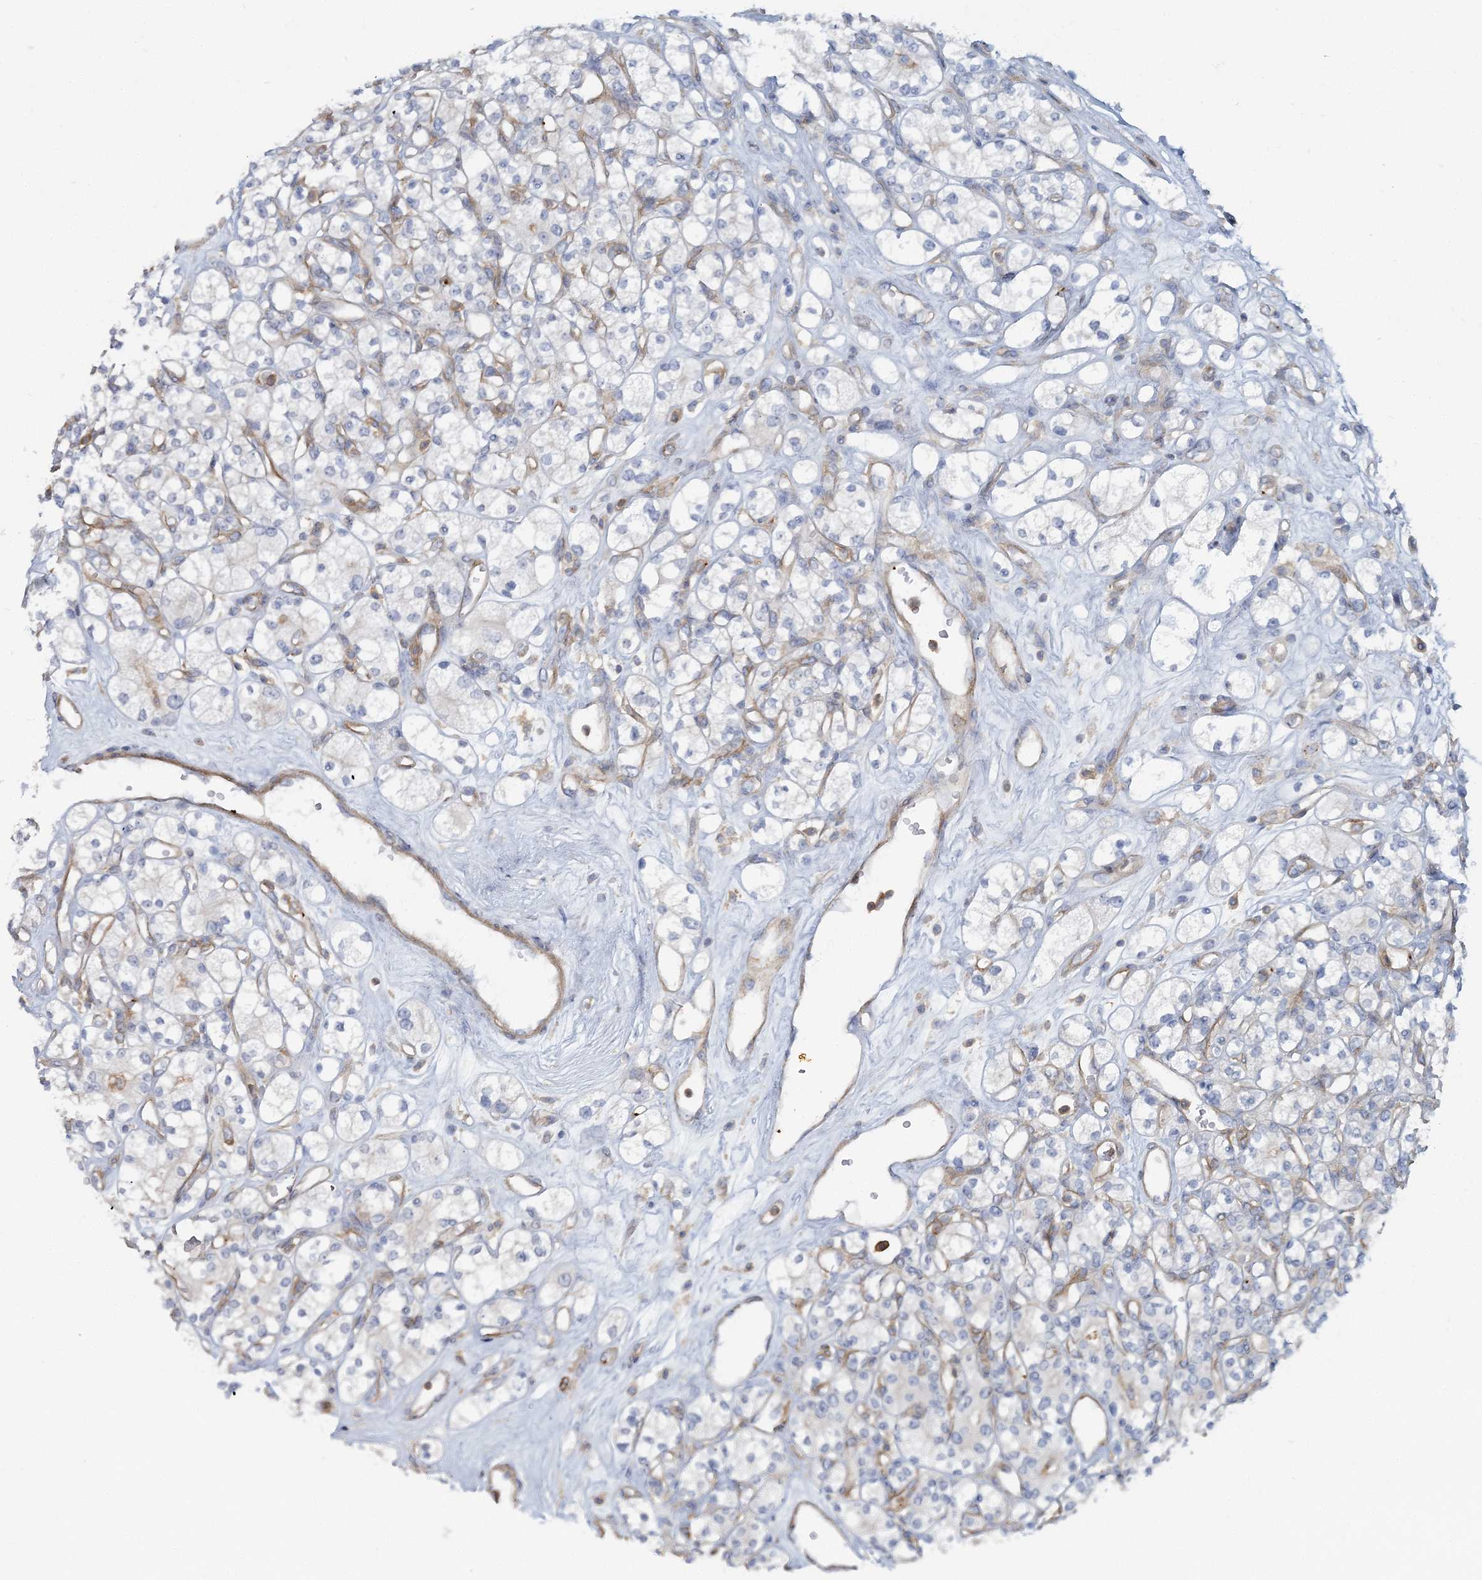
{"staining": {"intensity": "negative", "quantity": "none", "location": "none"}, "tissue": "renal cancer", "cell_type": "Tumor cells", "image_type": "cancer", "snomed": [{"axis": "morphology", "description": "Adenocarcinoma, NOS"}, {"axis": "topography", "description": "Kidney"}], "caption": "This image is of renal adenocarcinoma stained with IHC to label a protein in brown with the nuclei are counter-stained blue. There is no positivity in tumor cells.", "gene": "CUEDC2", "patient": {"sex": "male", "age": 77}}